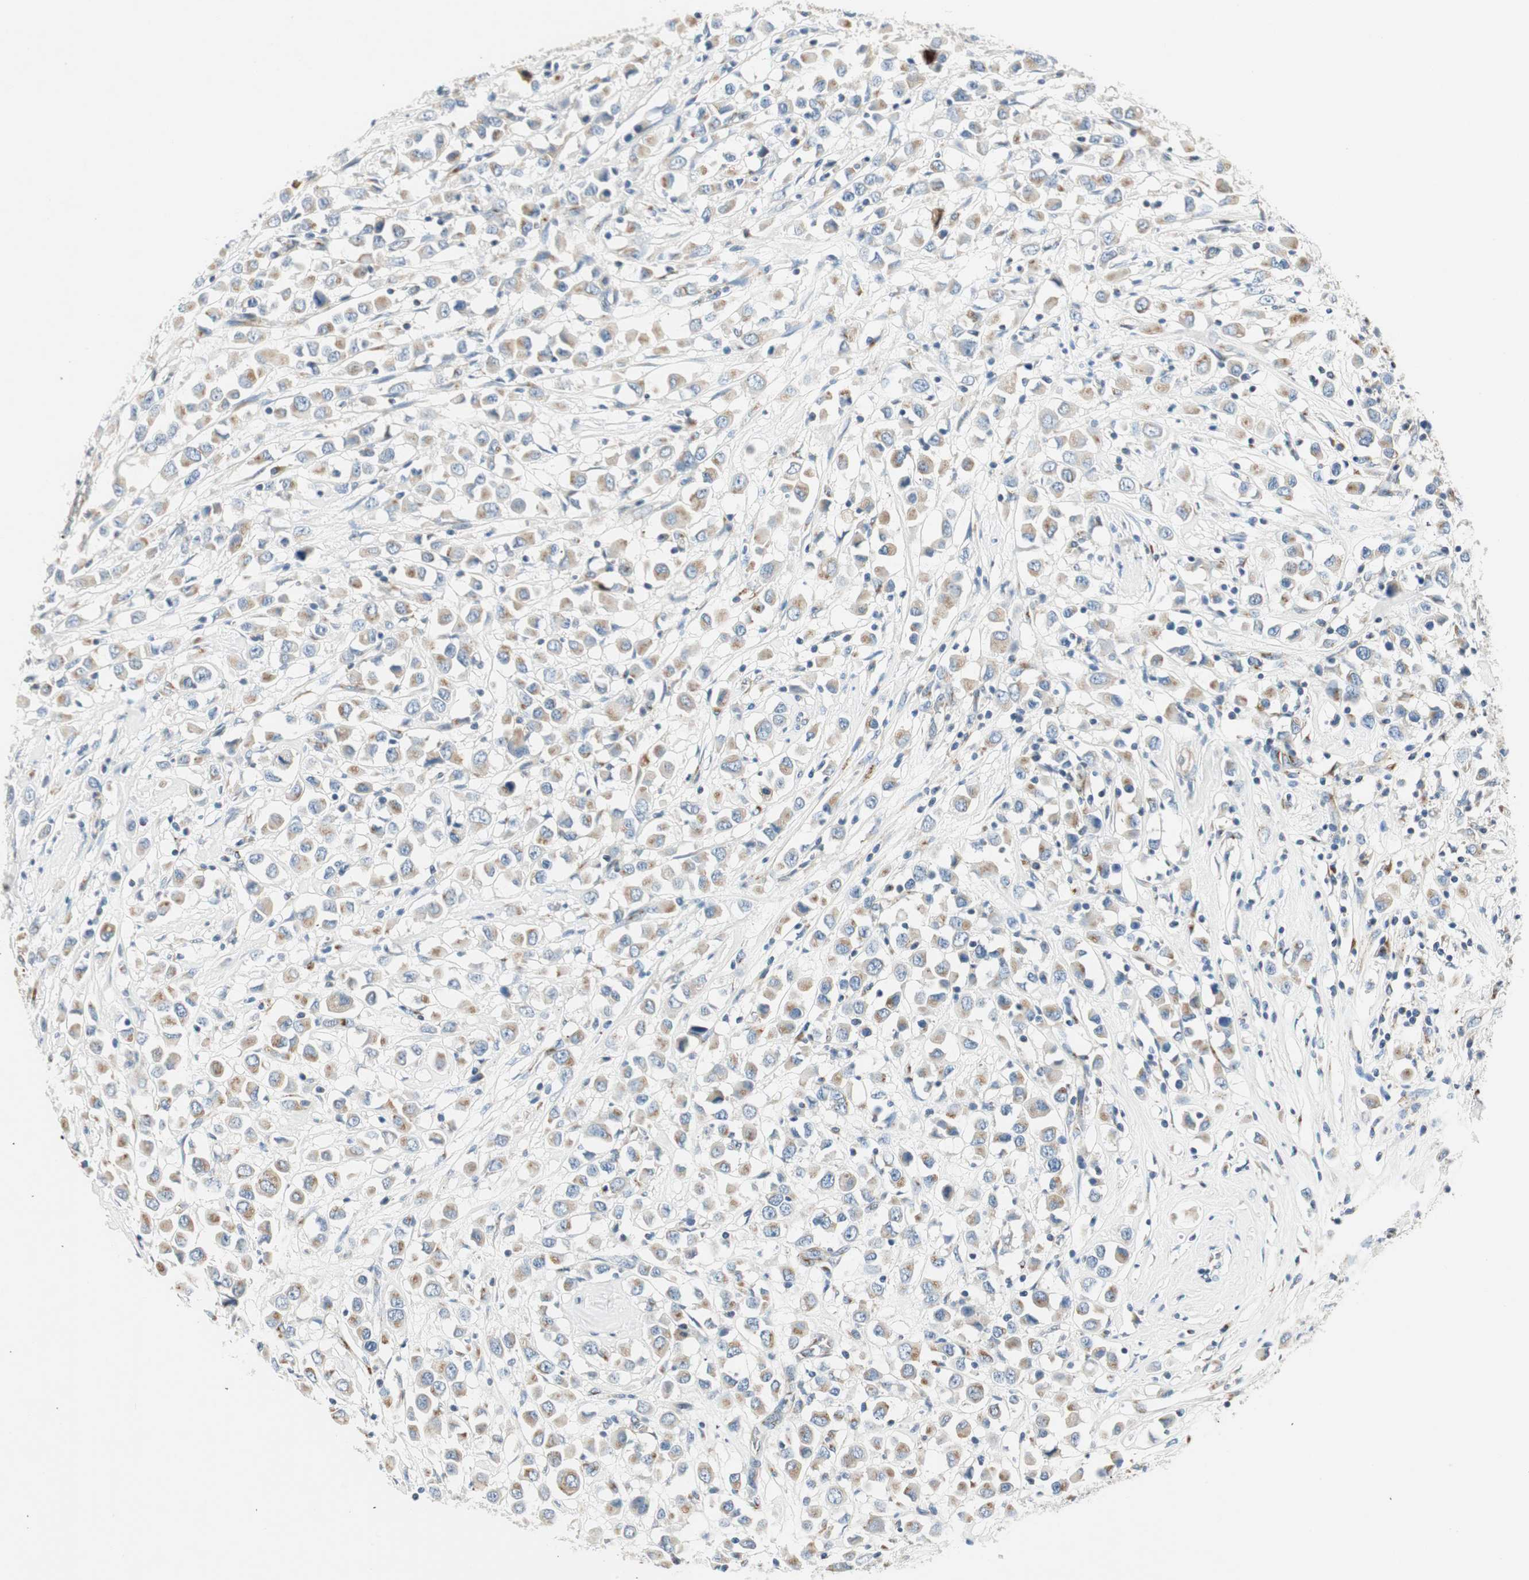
{"staining": {"intensity": "weak", "quantity": ">75%", "location": "cytoplasmic/membranous"}, "tissue": "breast cancer", "cell_type": "Tumor cells", "image_type": "cancer", "snomed": [{"axis": "morphology", "description": "Duct carcinoma"}, {"axis": "topography", "description": "Breast"}], "caption": "Immunohistochemical staining of human breast cancer (infiltrating ductal carcinoma) shows low levels of weak cytoplasmic/membranous positivity in approximately >75% of tumor cells.", "gene": "TMF1", "patient": {"sex": "female", "age": 61}}